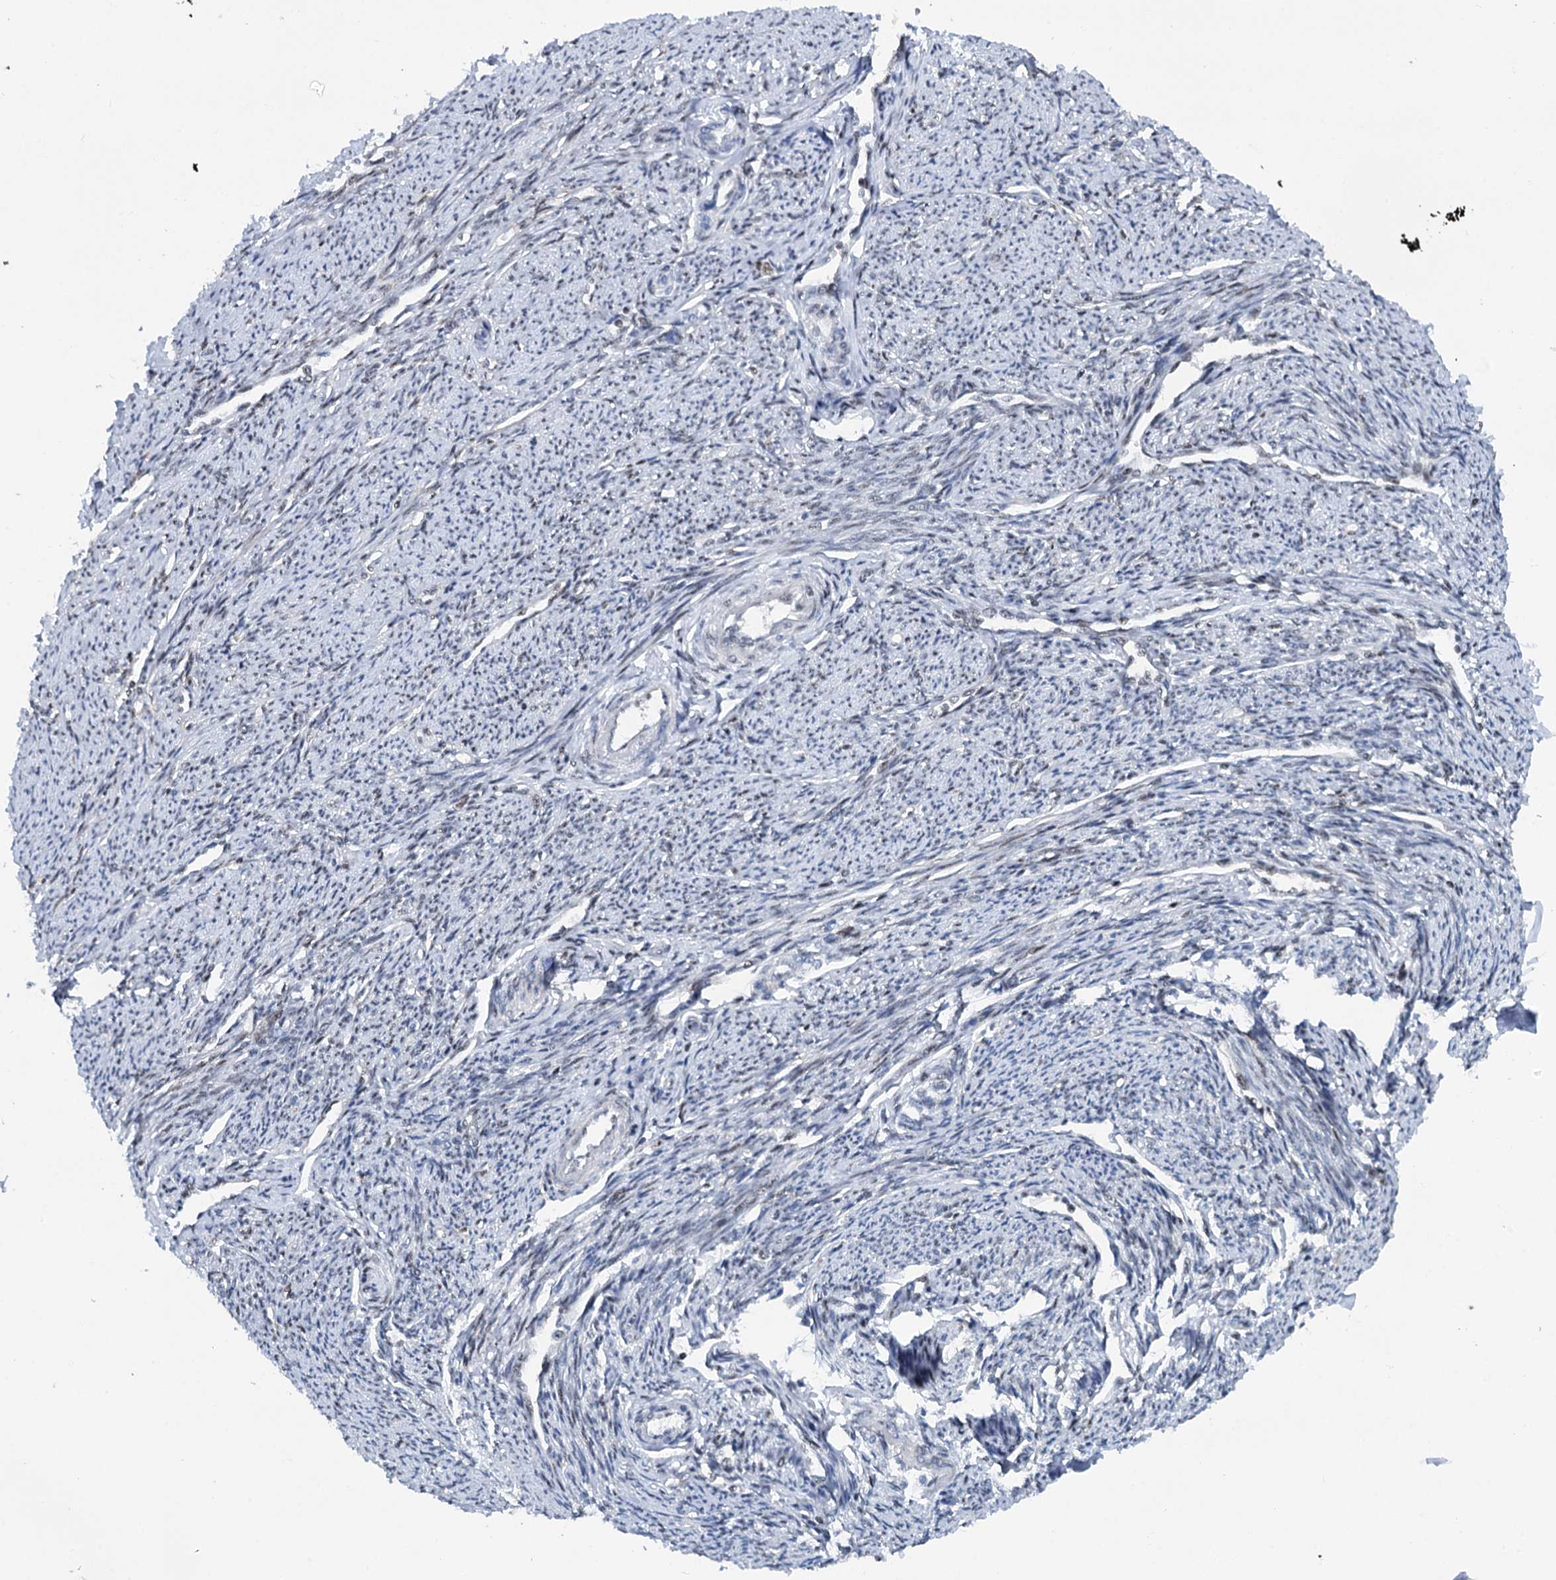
{"staining": {"intensity": "weak", "quantity": "25%-75%", "location": "nuclear"}, "tissue": "smooth muscle", "cell_type": "Smooth muscle cells", "image_type": "normal", "snomed": [{"axis": "morphology", "description": "Normal tissue, NOS"}, {"axis": "topography", "description": "Smooth muscle"}, {"axis": "topography", "description": "Uterus"}], "caption": "DAB (3,3'-diaminobenzidine) immunohistochemical staining of normal smooth muscle demonstrates weak nuclear protein positivity in approximately 25%-75% of smooth muscle cells. (DAB (3,3'-diaminobenzidine) IHC with brightfield microscopy, high magnification).", "gene": "SREK1", "patient": {"sex": "female", "age": 59}}